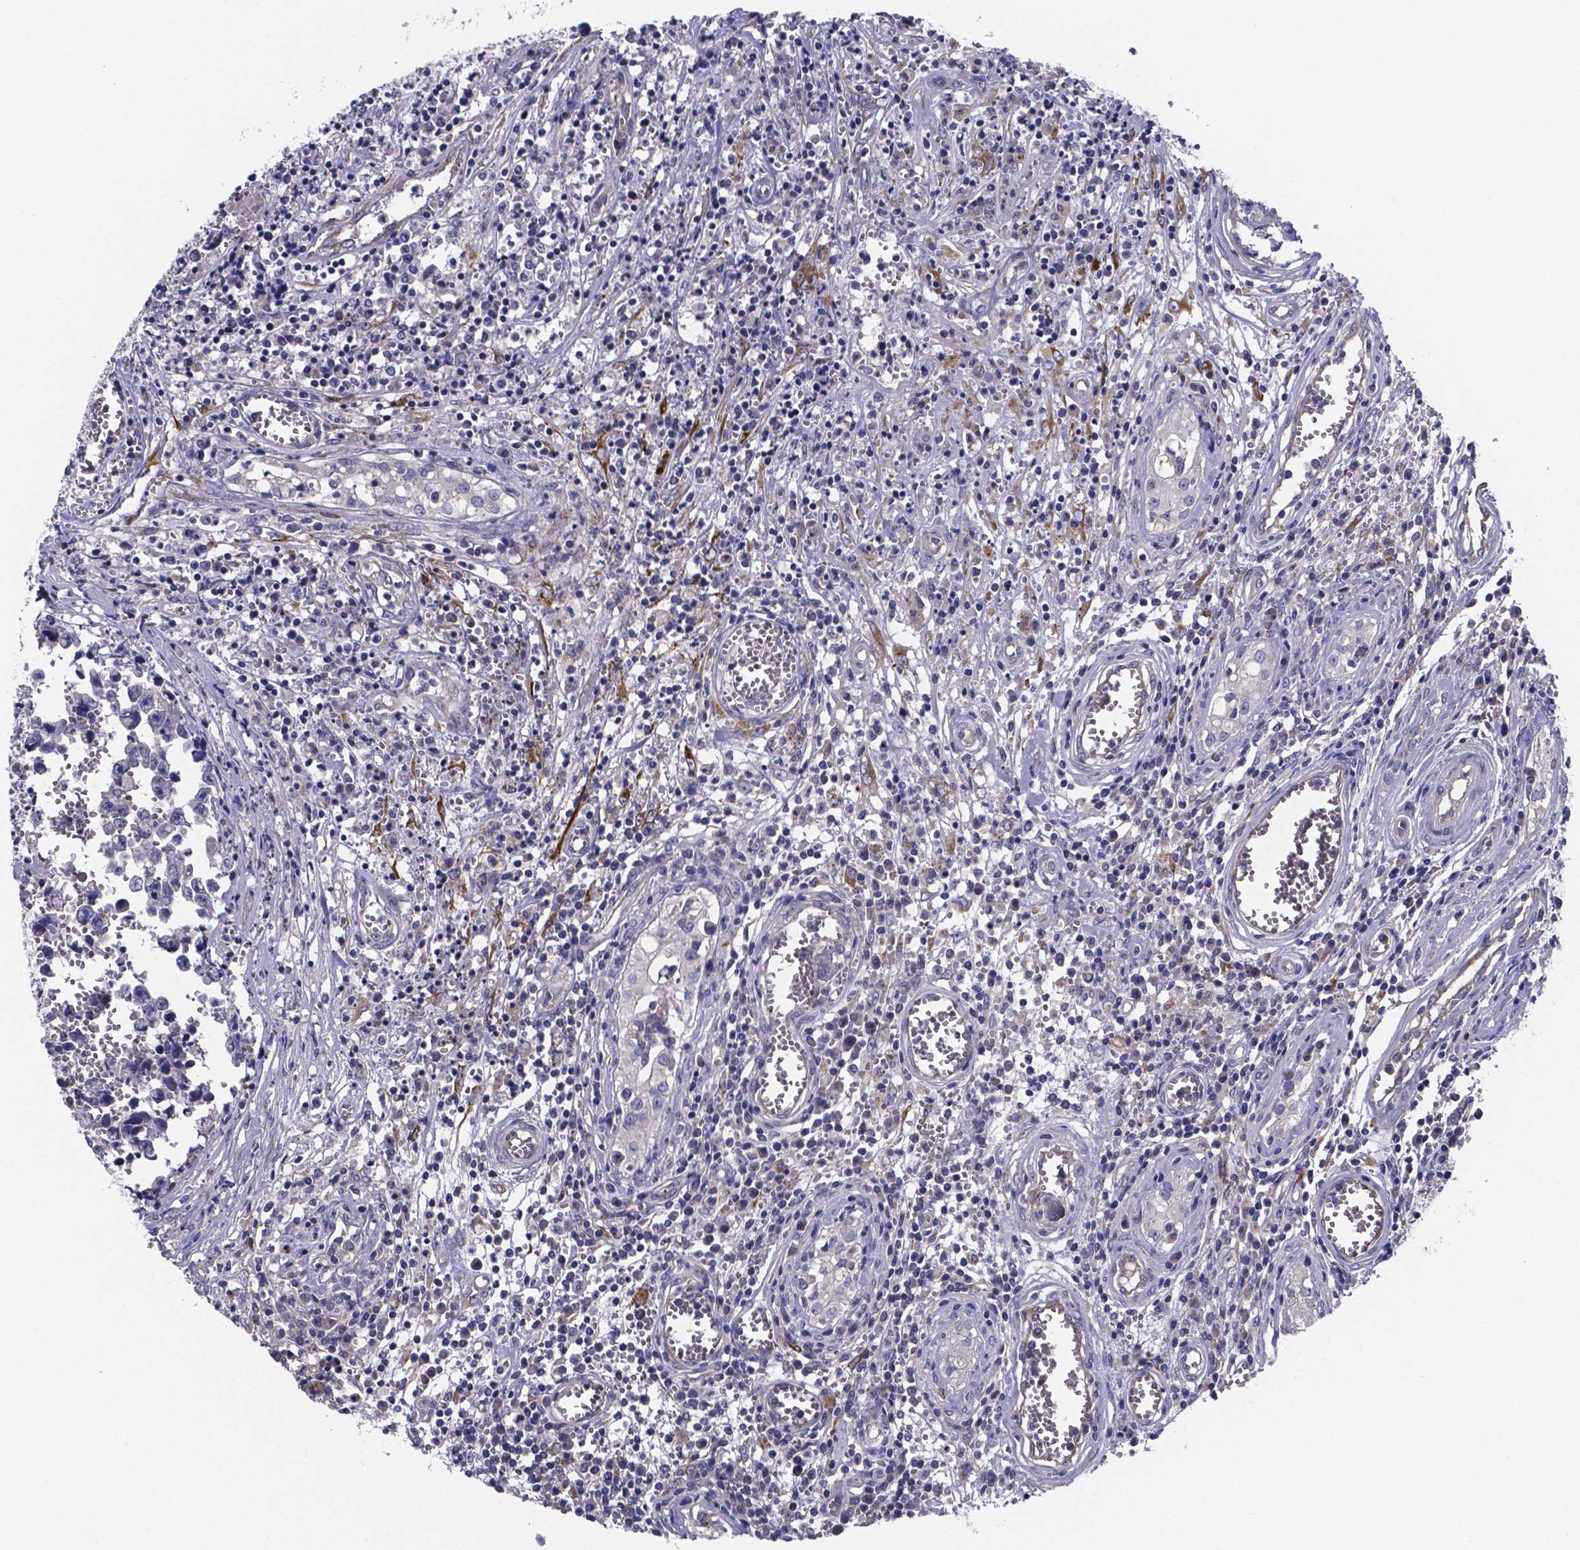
{"staining": {"intensity": "negative", "quantity": "none", "location": "none"}, "tissue": "testis cancer", "cell_type": "Tumor cells", "image_type": "cancer", "snomed": [{"axis": "morphology", "description": "Carcinoma, Embryonal, NOS"}, {"axis": "topography", "description": "Testis"}], "caption": "Embryonal carcinoma (testis) was stained to show a protein in brown. There is no significant staining in tumor cells. (Stains: DAB (3,3'-diaminobenzidine) immunohistochemistry with hematoxylin counter stain, Microscopy: brightfield microscopy at high magnification).", "gene": "SFRP4", "patient": {"sex": "male", "age": 36}}